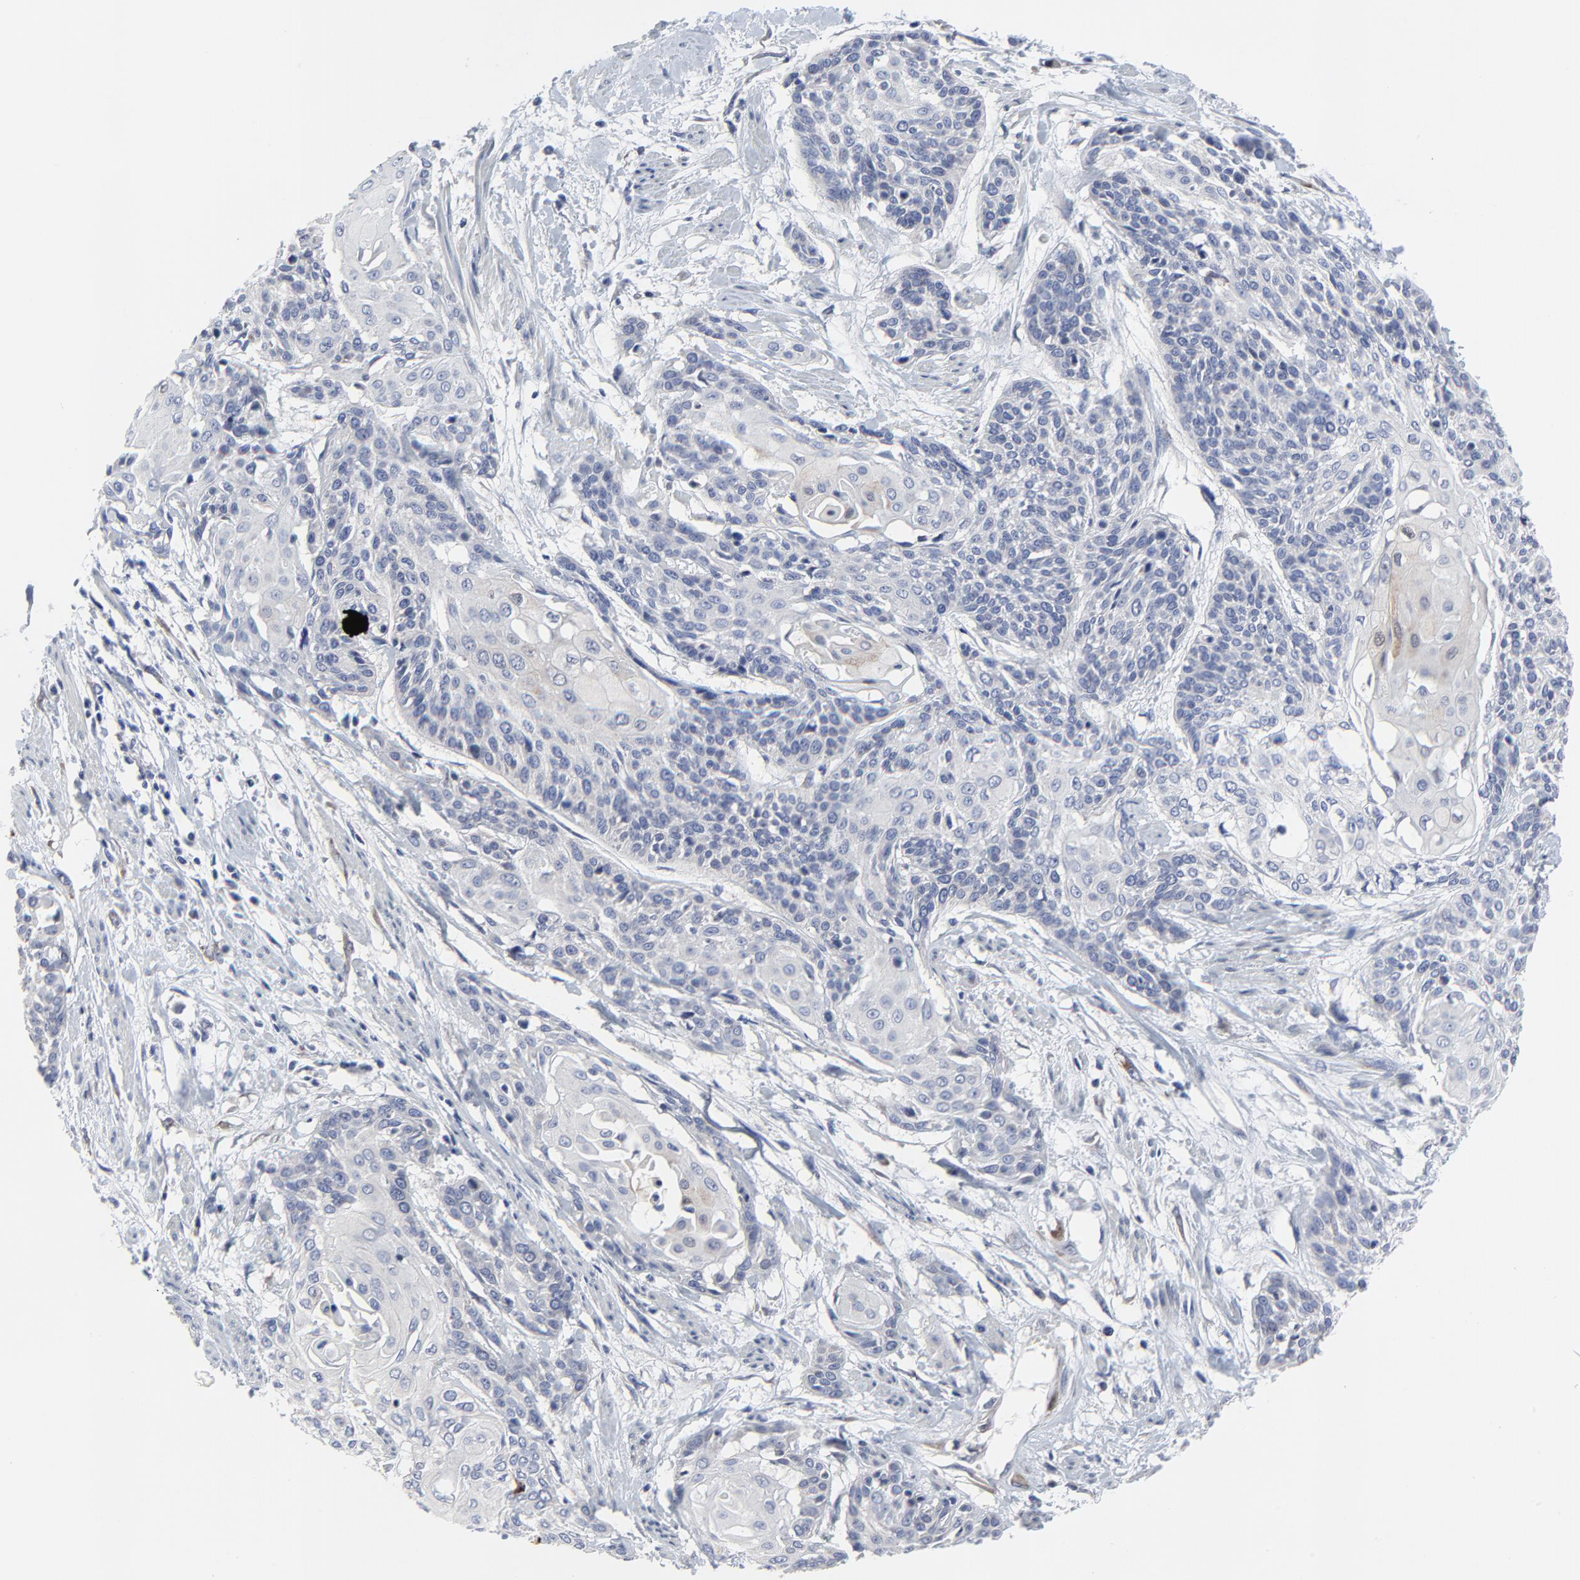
{"staining": {"intensity": "moderate", "quantity": "<25%", "location": "cytoplasmic/membranous"}, "tissue": "cervical cancer", "cell_type": "Tumor cells", "image_type": "cancer", "snomed": [{"axis": "morphology", "description": "Squamous cell carcinoma, NOS"}, {"axis": "topography", "description": "Cervix"}], "caption": "Immunohistochemical staining of squamous cell carcinoma (cervical) demonstrates low levels of moderate cytoplasmic/membranous protein staining in approximately <25% of tumor cells.", "gene": "NLGN3", "patient": {"sex": "female", "age": 57}}